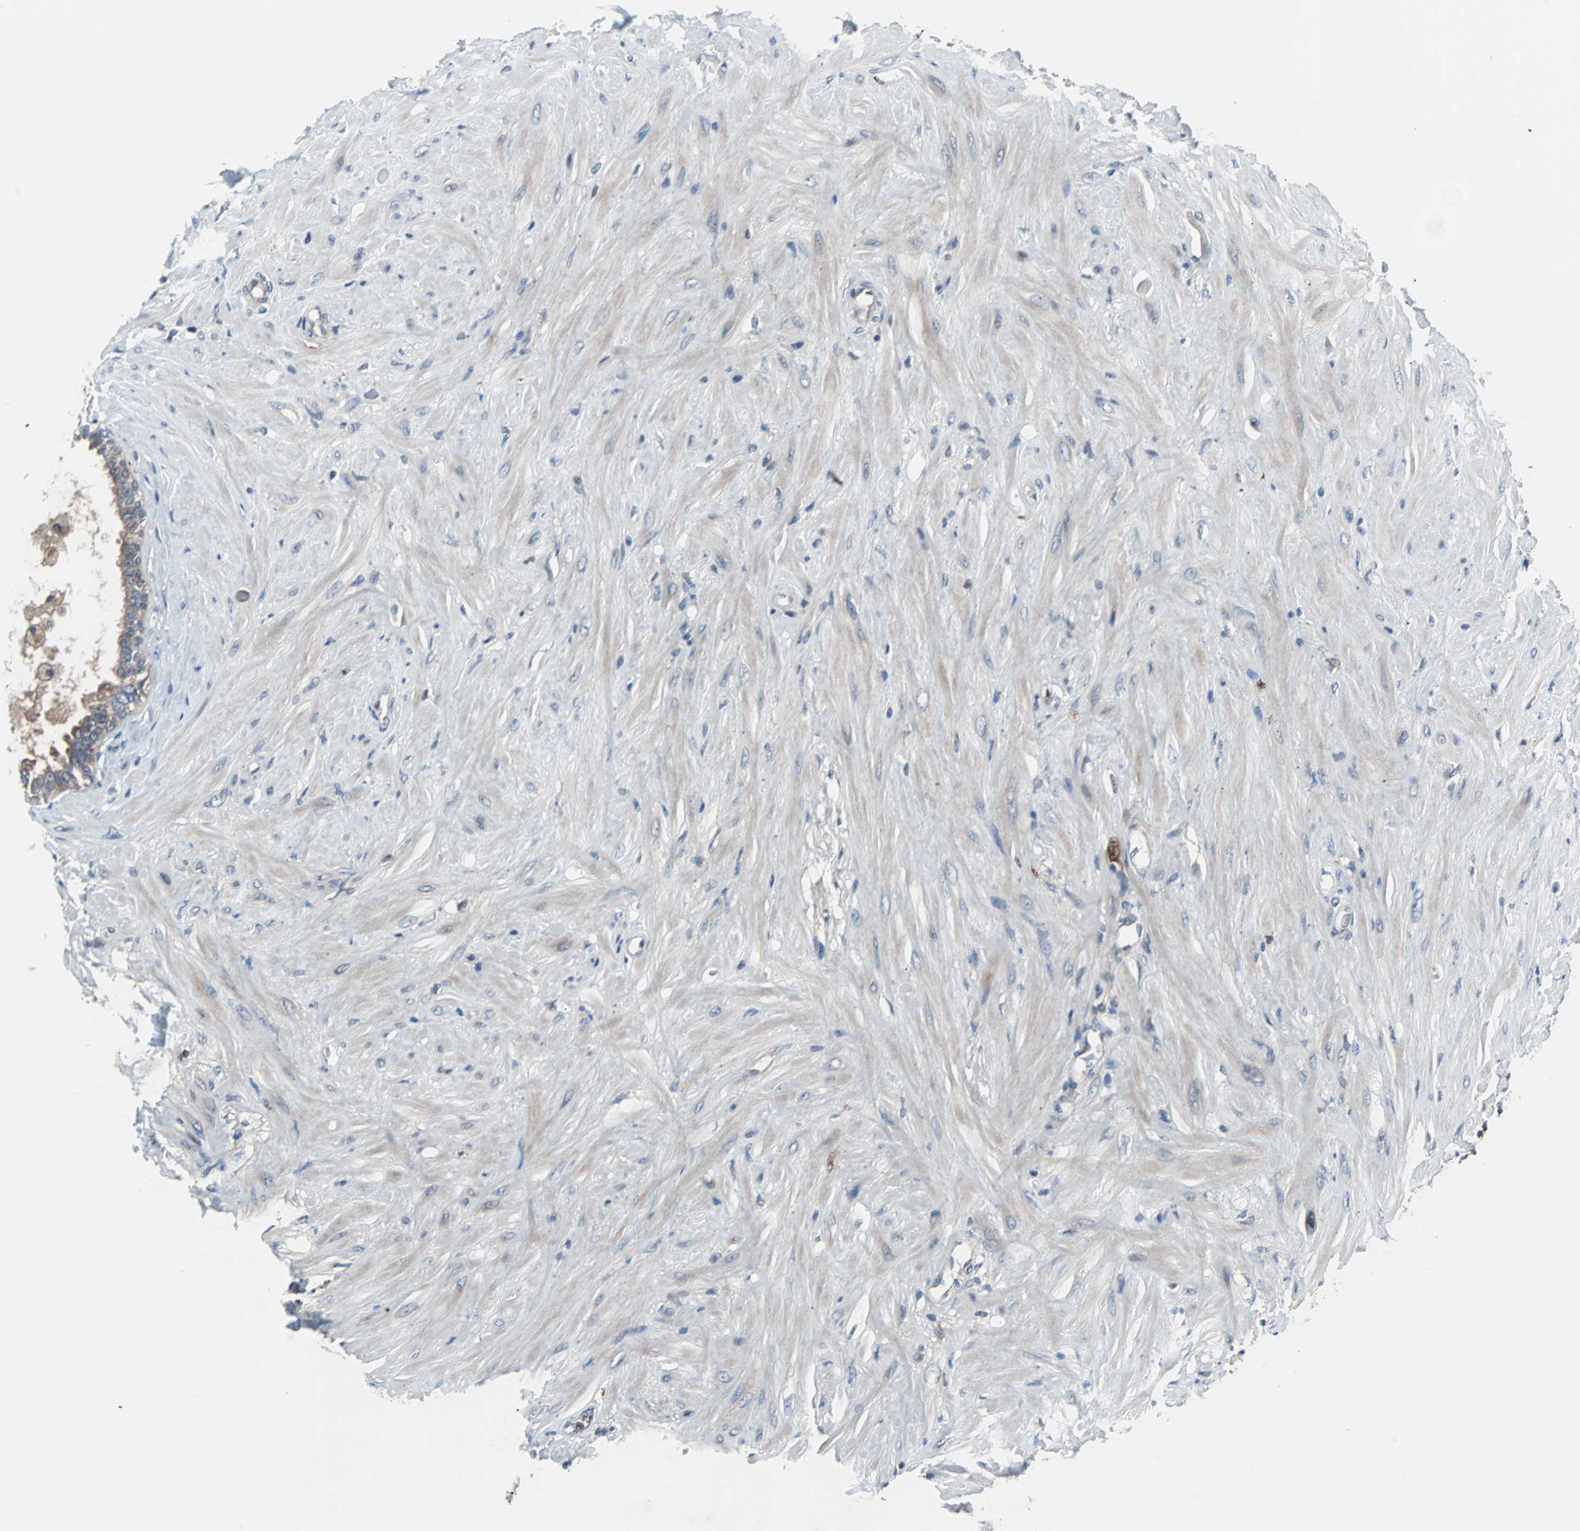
{"staining": {"intensity": "moderate", "quantity": ">75%", "location": "cytoplasmic/membranous"}, "tissue": "seminal vesicle", "cell_type": "Glandular cells", "image_type": "normal", "snomed": [{"axis": "morphology", "description": "Normal tissue, NOS"}, {"axis": "topography", "description": "Seminal veicle"}], "caption": "An immunohistochemistry (IHC) image of unremarkable tissue is shown. Protein staining in brown shows moderate cytoplasmic/membranous positivity in seminal vesicle within glandular cells.", "gene": "PAK1", "patient": {"sex": "male", "age": 61}}